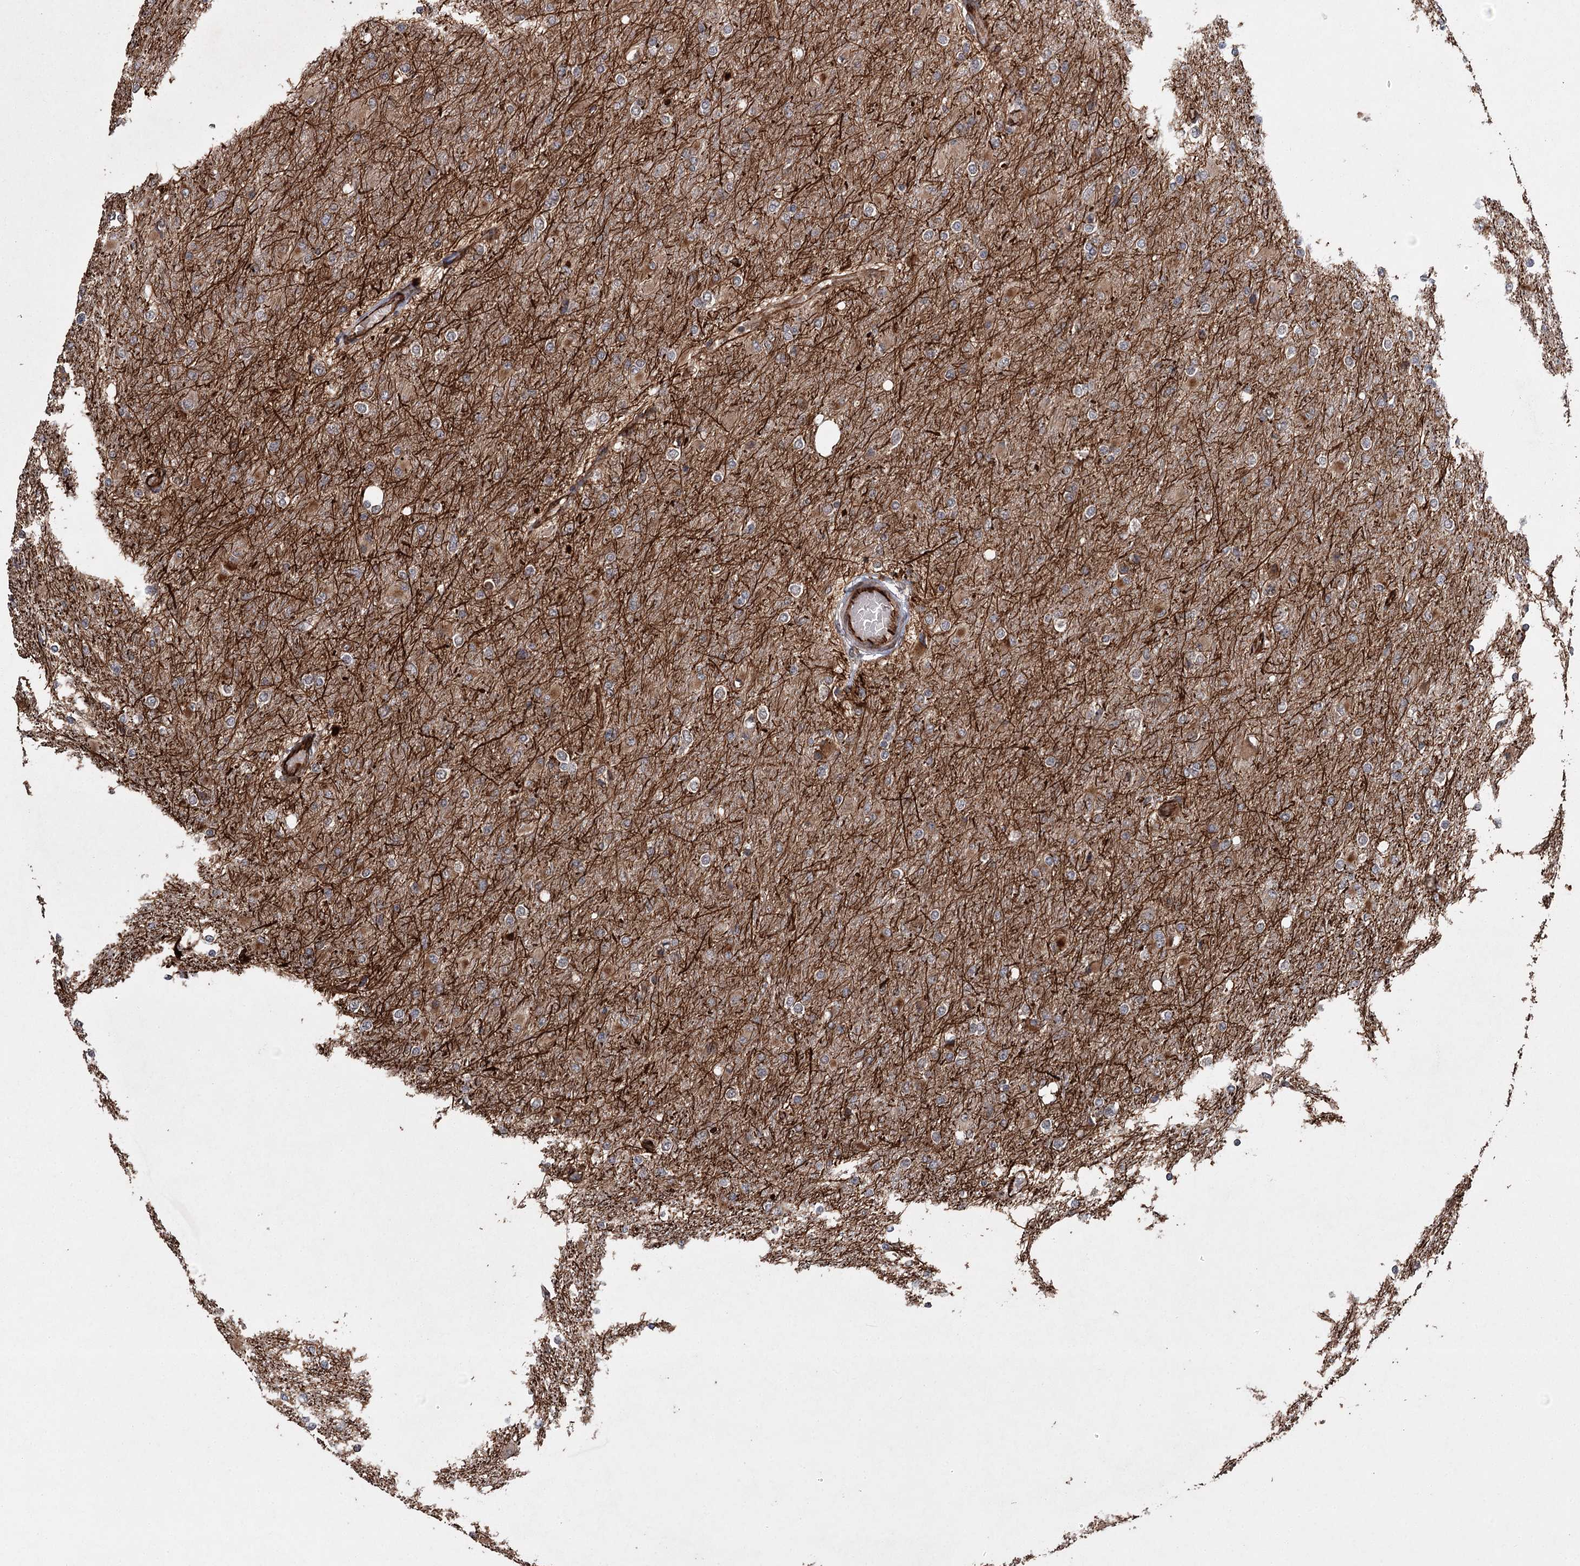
{"staining": {"intensity": "negative", "quantity": "none", "location": "none"}, "tissue": "glioma", "cell_type": "Tumor cells", "image_type": "cancer", "snomed": [{"axis": "morphology", "description": "Glioma, malignant, High grade"}, {"axis": "topography", "description": "Cerebral cortex"}], "caption": "Immunohistochemical staining of glioma demonstrates no significant staining in tumor cells. (DAB (3,3'-diaminobenzidine) immunohistochemistry with hematoxylin counter stain).", "gene": "RPAP3", "patient": {"sex": "female", "age": 36}}